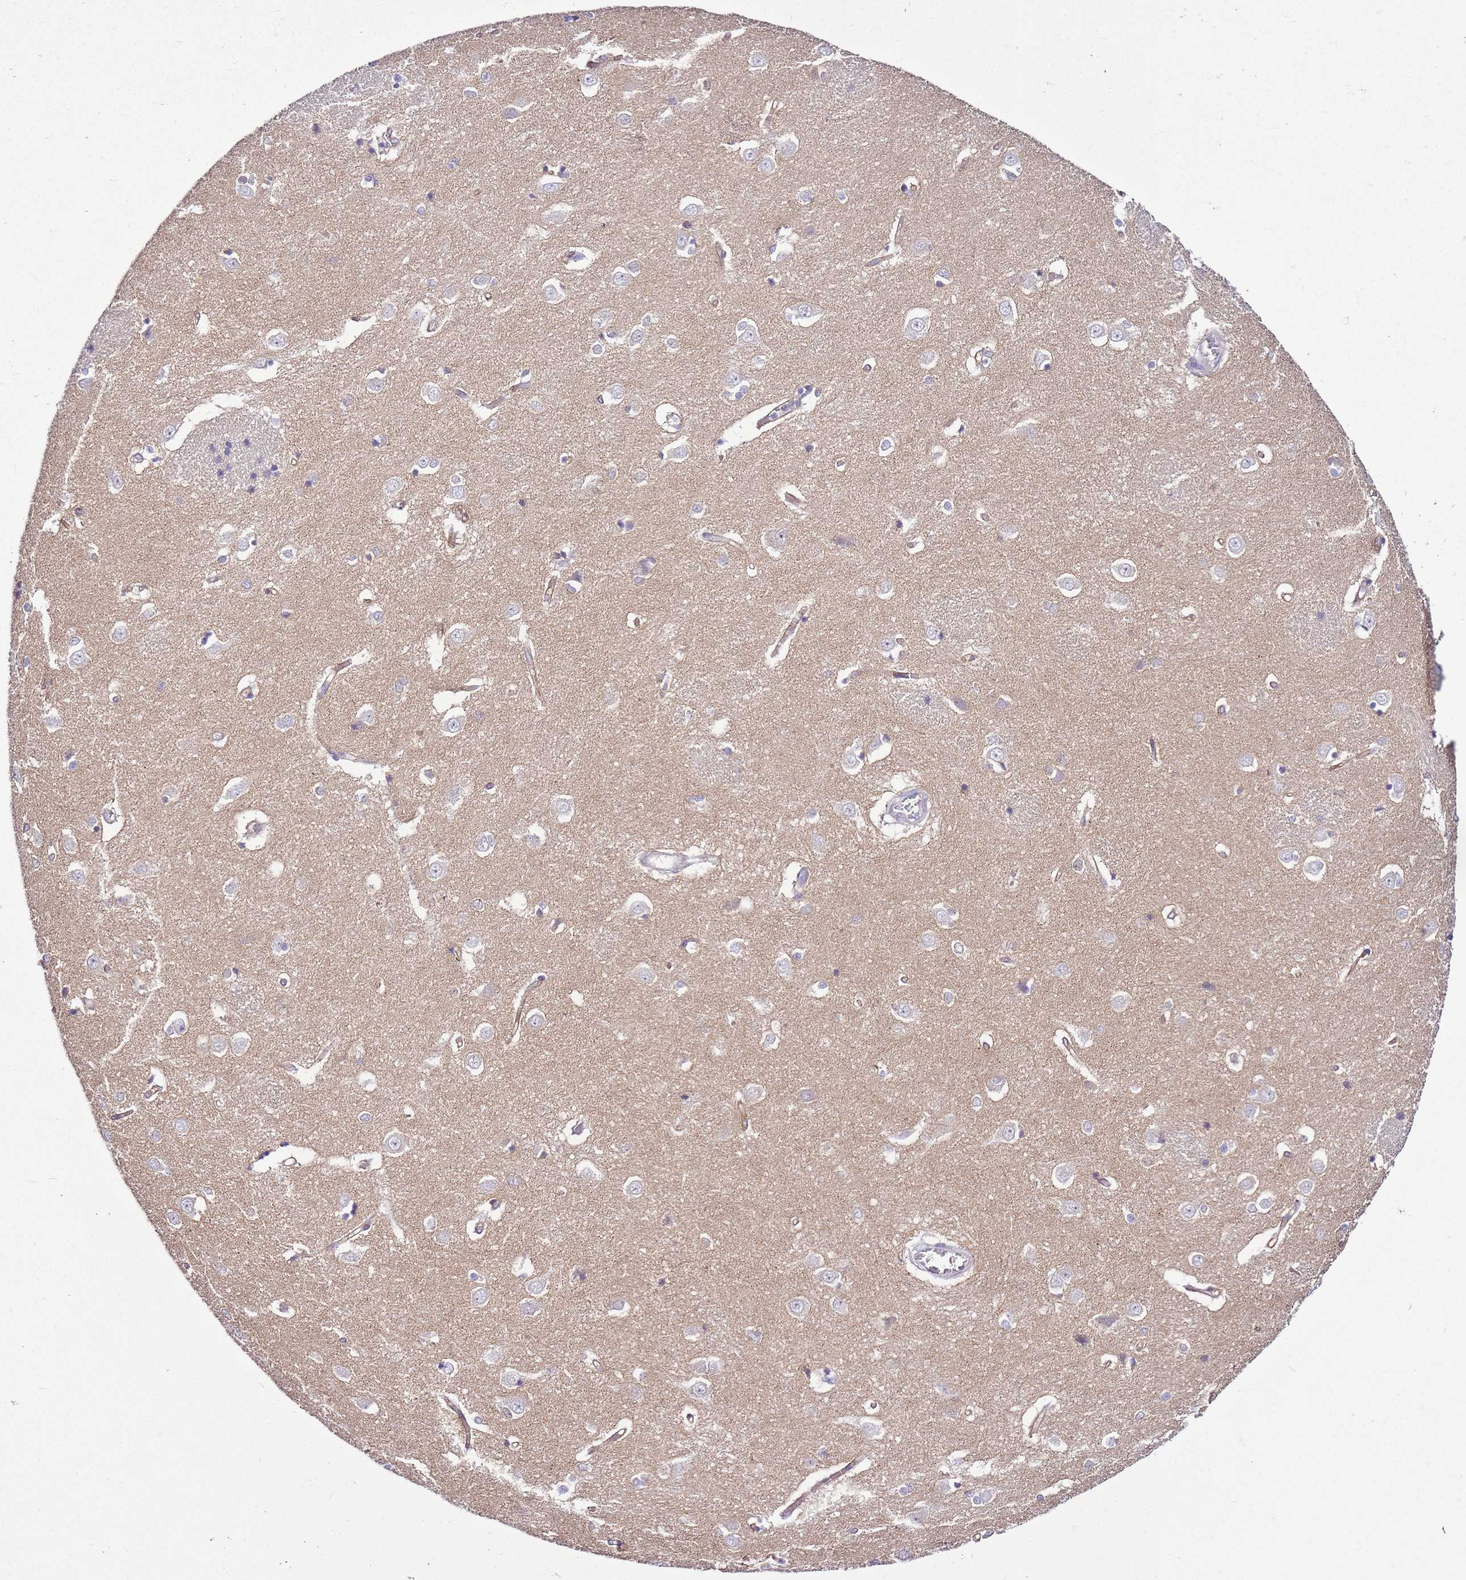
{"staining": {"intensity": "negative", "quantity": "none", "location": "none"}, "tissue": "caudate", "cell_type": "Glial cells", "image_type": "normal", "snomed": [{"axis": "morphology", "description": "Normal tissue, NOS"}, {"axis": "topography", "description": "Lateral ventricle wall"}], "caption": "Caudate stained for a protein using immunohistochemistry (IHC) displays no positivity glial cells.", "gene": "SLC38A5", "patient": {"sex": "male", "age": 37}}